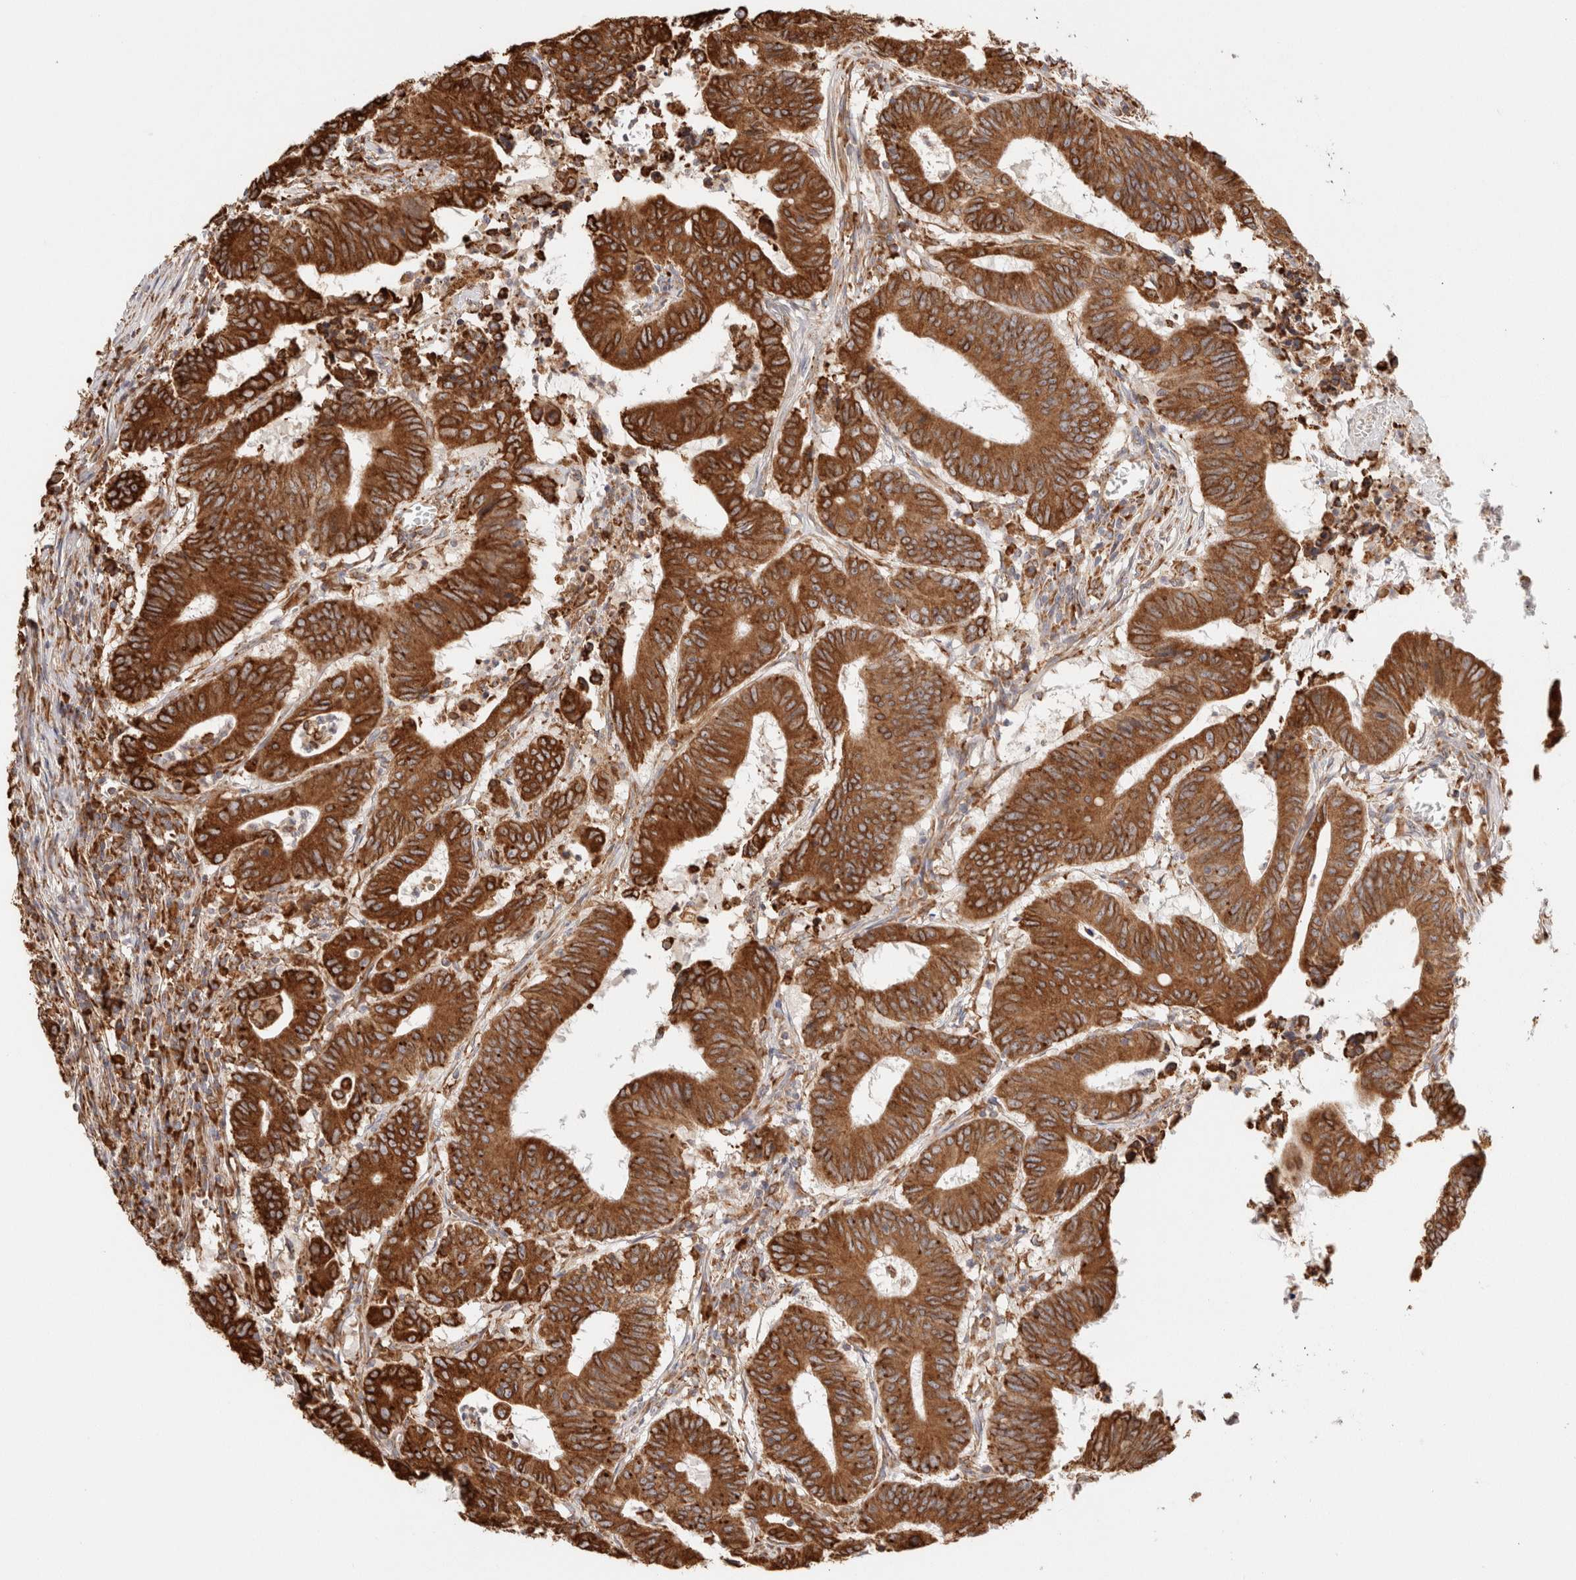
{"staining": {"intensity": "strong", "quantity": ">75%", "location": "cytoplasmic/membranous"}, "tissue": "colorectal cancer", "cell_type": "Tumor cells", "image_type": "cancer", "snomed": [{"axis": "morphology", "description": "Adenocarcinoma, NOS"}, {"axis": "topography", "description": "Colon"}], "caption": "DAB (3,3'-diaminobenzidine) immunohistochemical staining of human colorectal cancer (adenocarcinoma) exhibits strong cytoplasmic/membranous protein staining in approximately >75% of tumor cells.", "gene": "FER", "patient": {"sex": "male", "age": 45}}